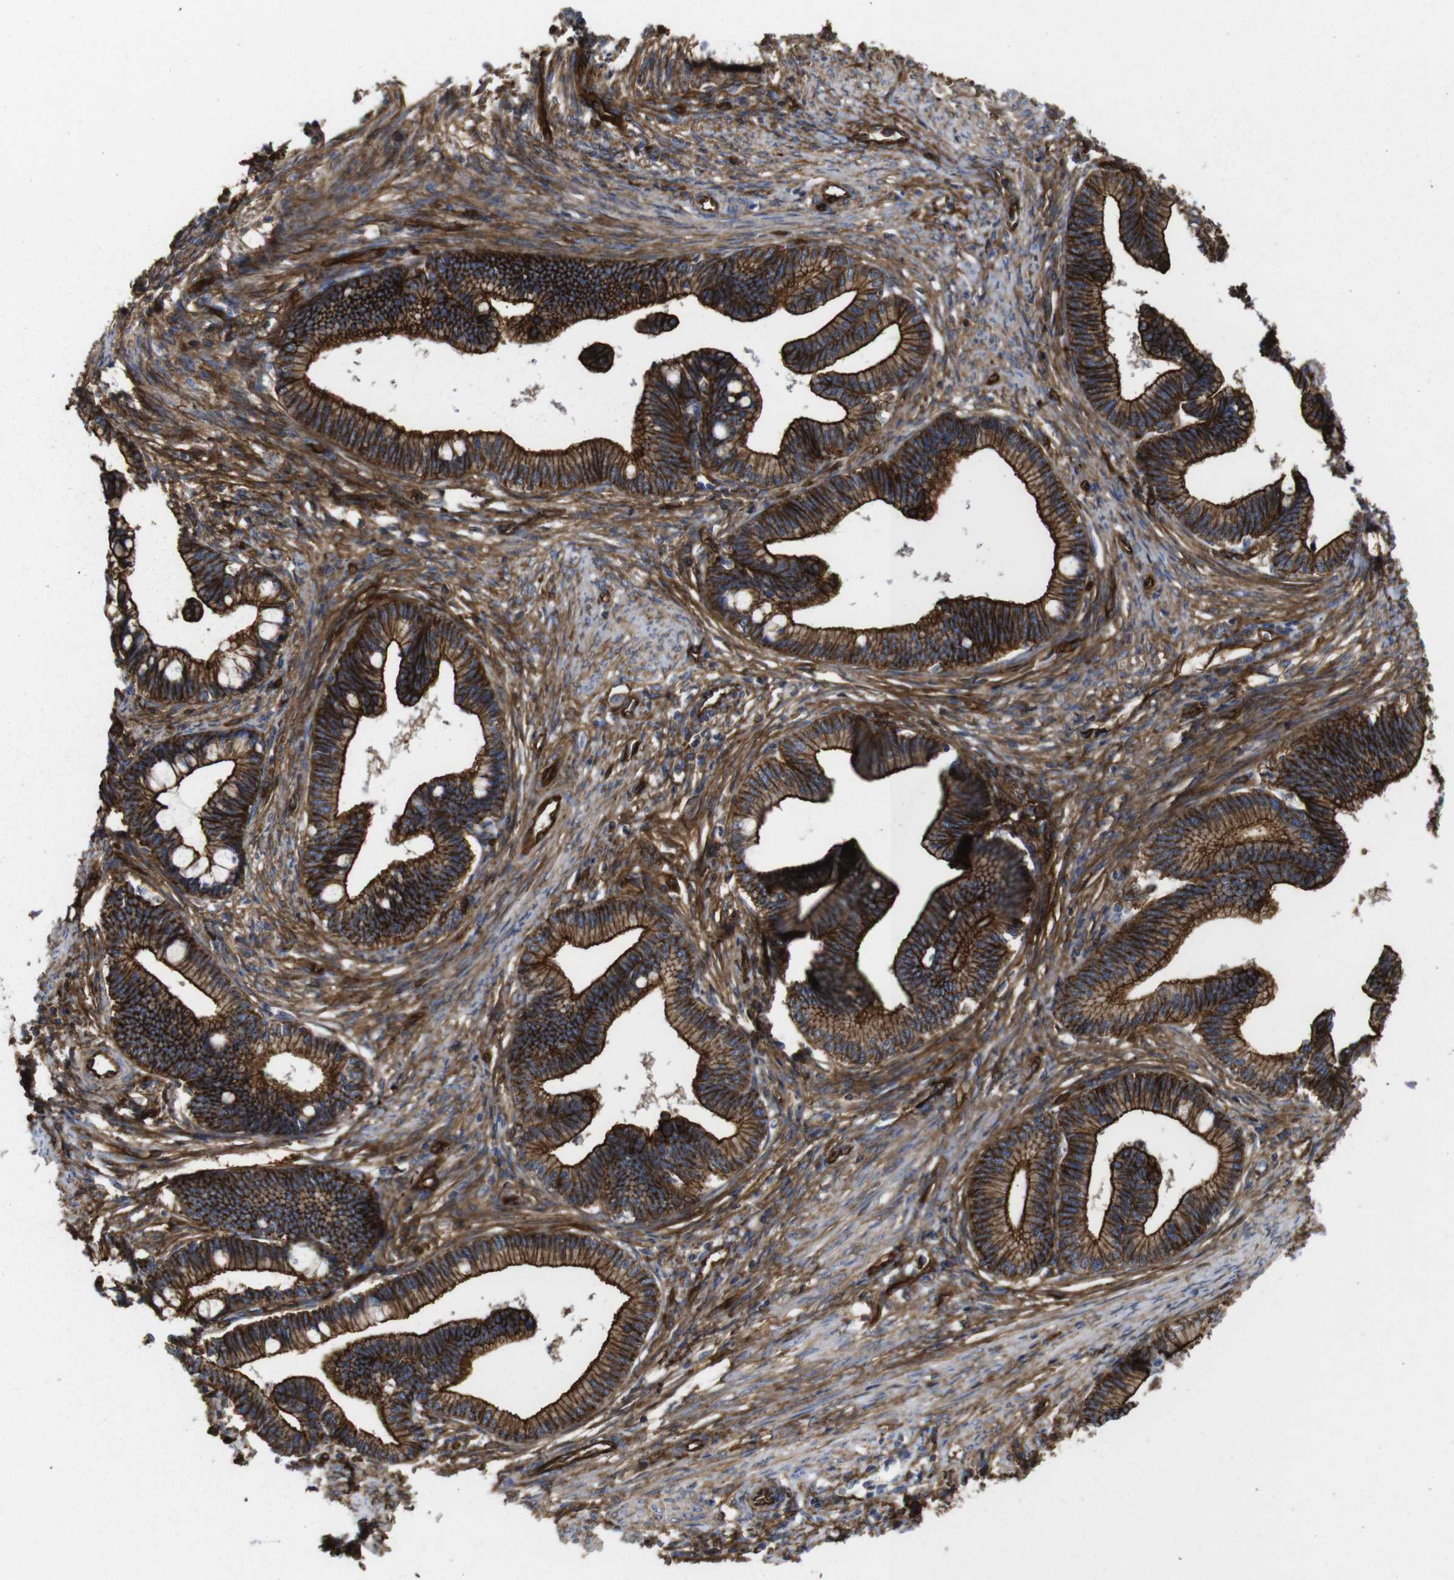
{"staining": {"intensity": "strong", "quantity": ">75%", "location": "cytoplasmic/membranous"}, "tissue": "cervical cancer", "cell_type": "Tumor cells", "image_type": "cancer", "snomed": [{"axis": "morphology", "description": "Adenocarcinoma, NOS"}, {"axis": "topography", "description": "Cervix"}], "caption": "Immunohistochemistry (IHC) histopathology image of neoplastic tissue: adenocarcinoma (cervical) stained using immunohistochemistry (IHC) shows high levels of strong protein expression localized specifically in the cytoplasmic/membranous of tumor cells, appearing as a cytoplasmic/membranous brown color.", "gene": "SPTBN1", "patient": {"sex": "female", "age": 36}}